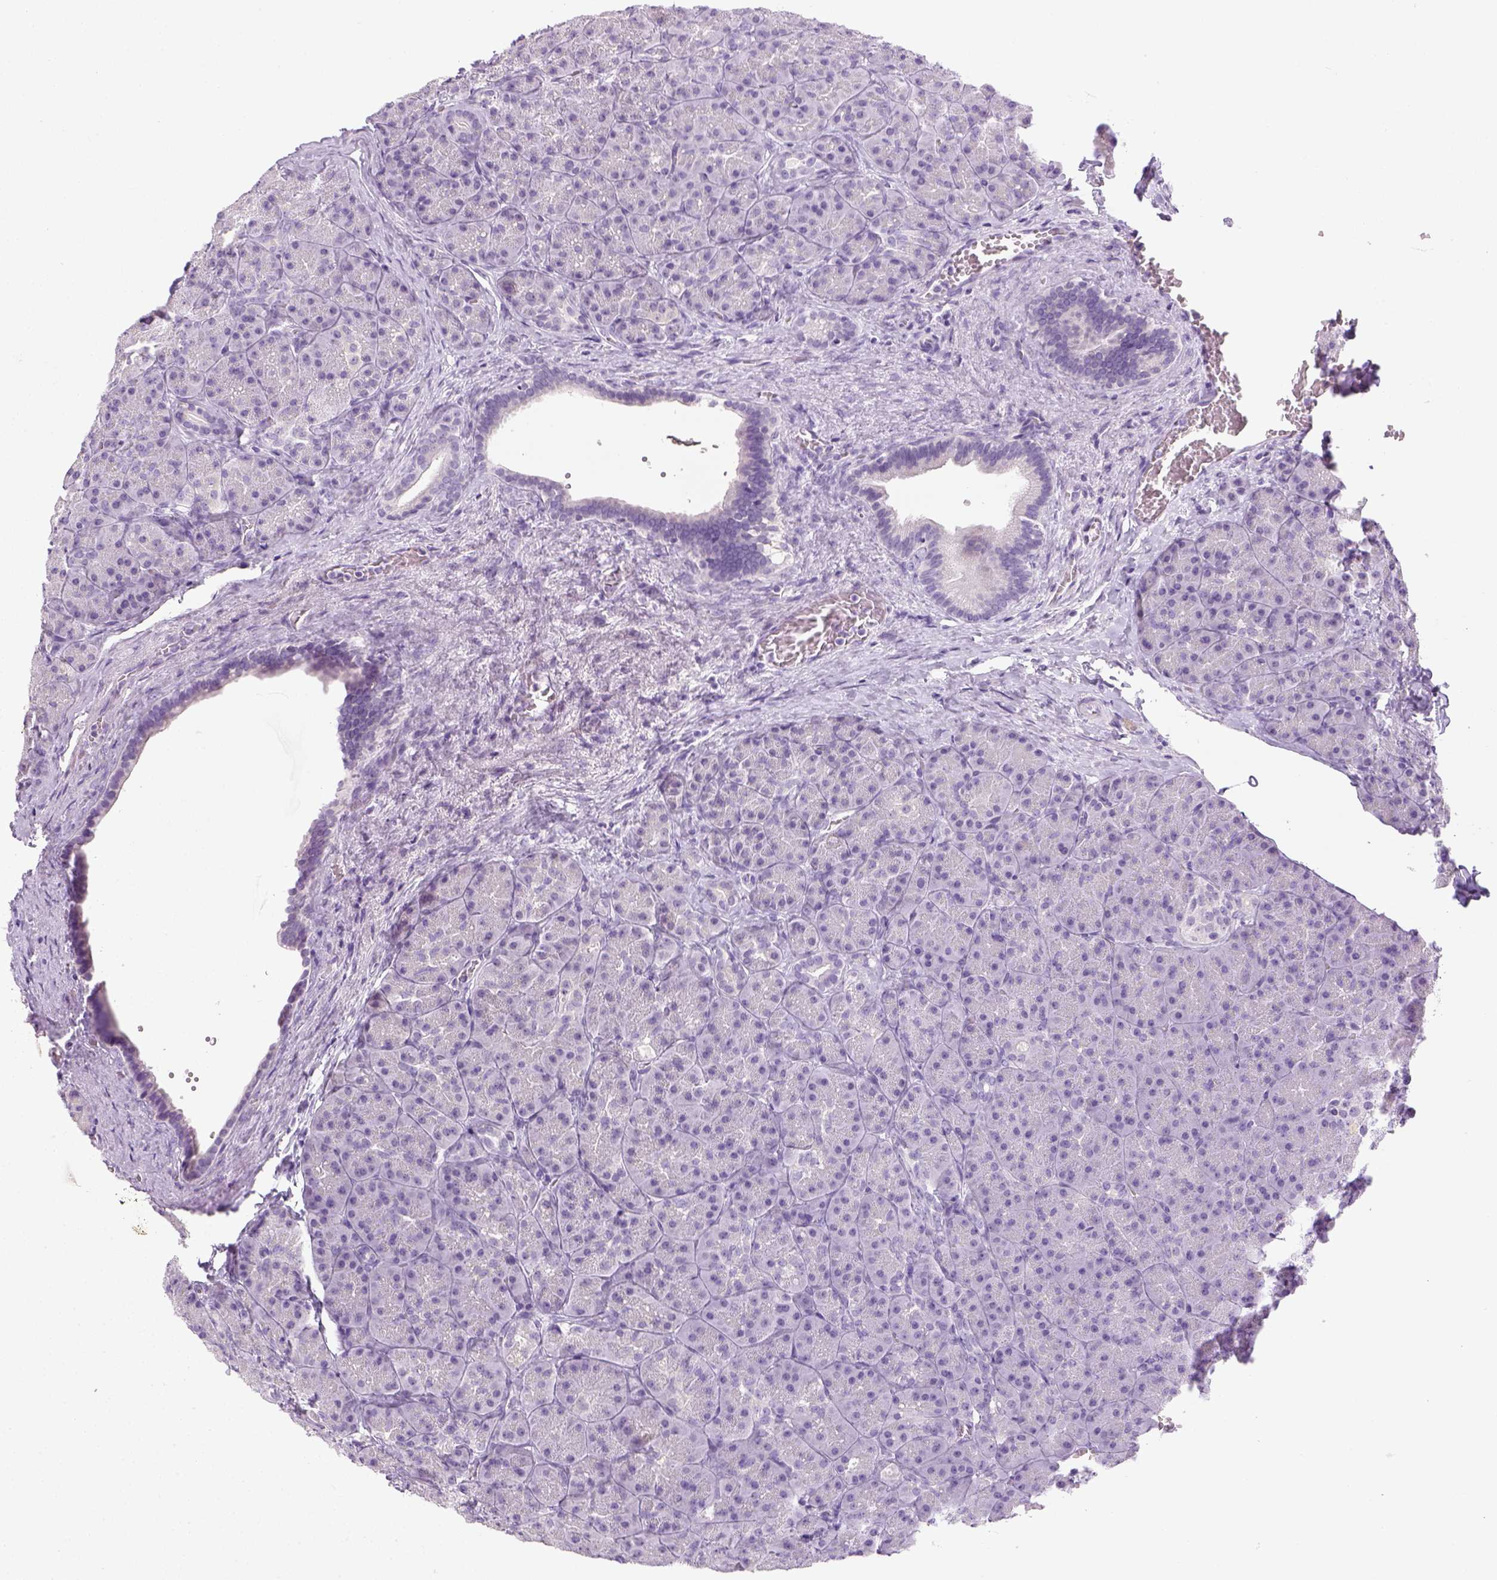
{"staining": {"intensity": "negative", "quantity": "none", "location": "none"}, "tissue": "pancreas", "cell_type": "Exocrine glandular cells", "image_type": "normal", "snomed": [{"axis": "morphology", "description": "Normal tissue, NOS"}, {"axis": "topography", "description": "Pancreas"}], "caption": "This is an IHC photomicrograph of benign human pancreas. There is no positivity in exocrine glandular cells.", "gene": "LGSN", "patient": {"sex": "male", "age": 57}}